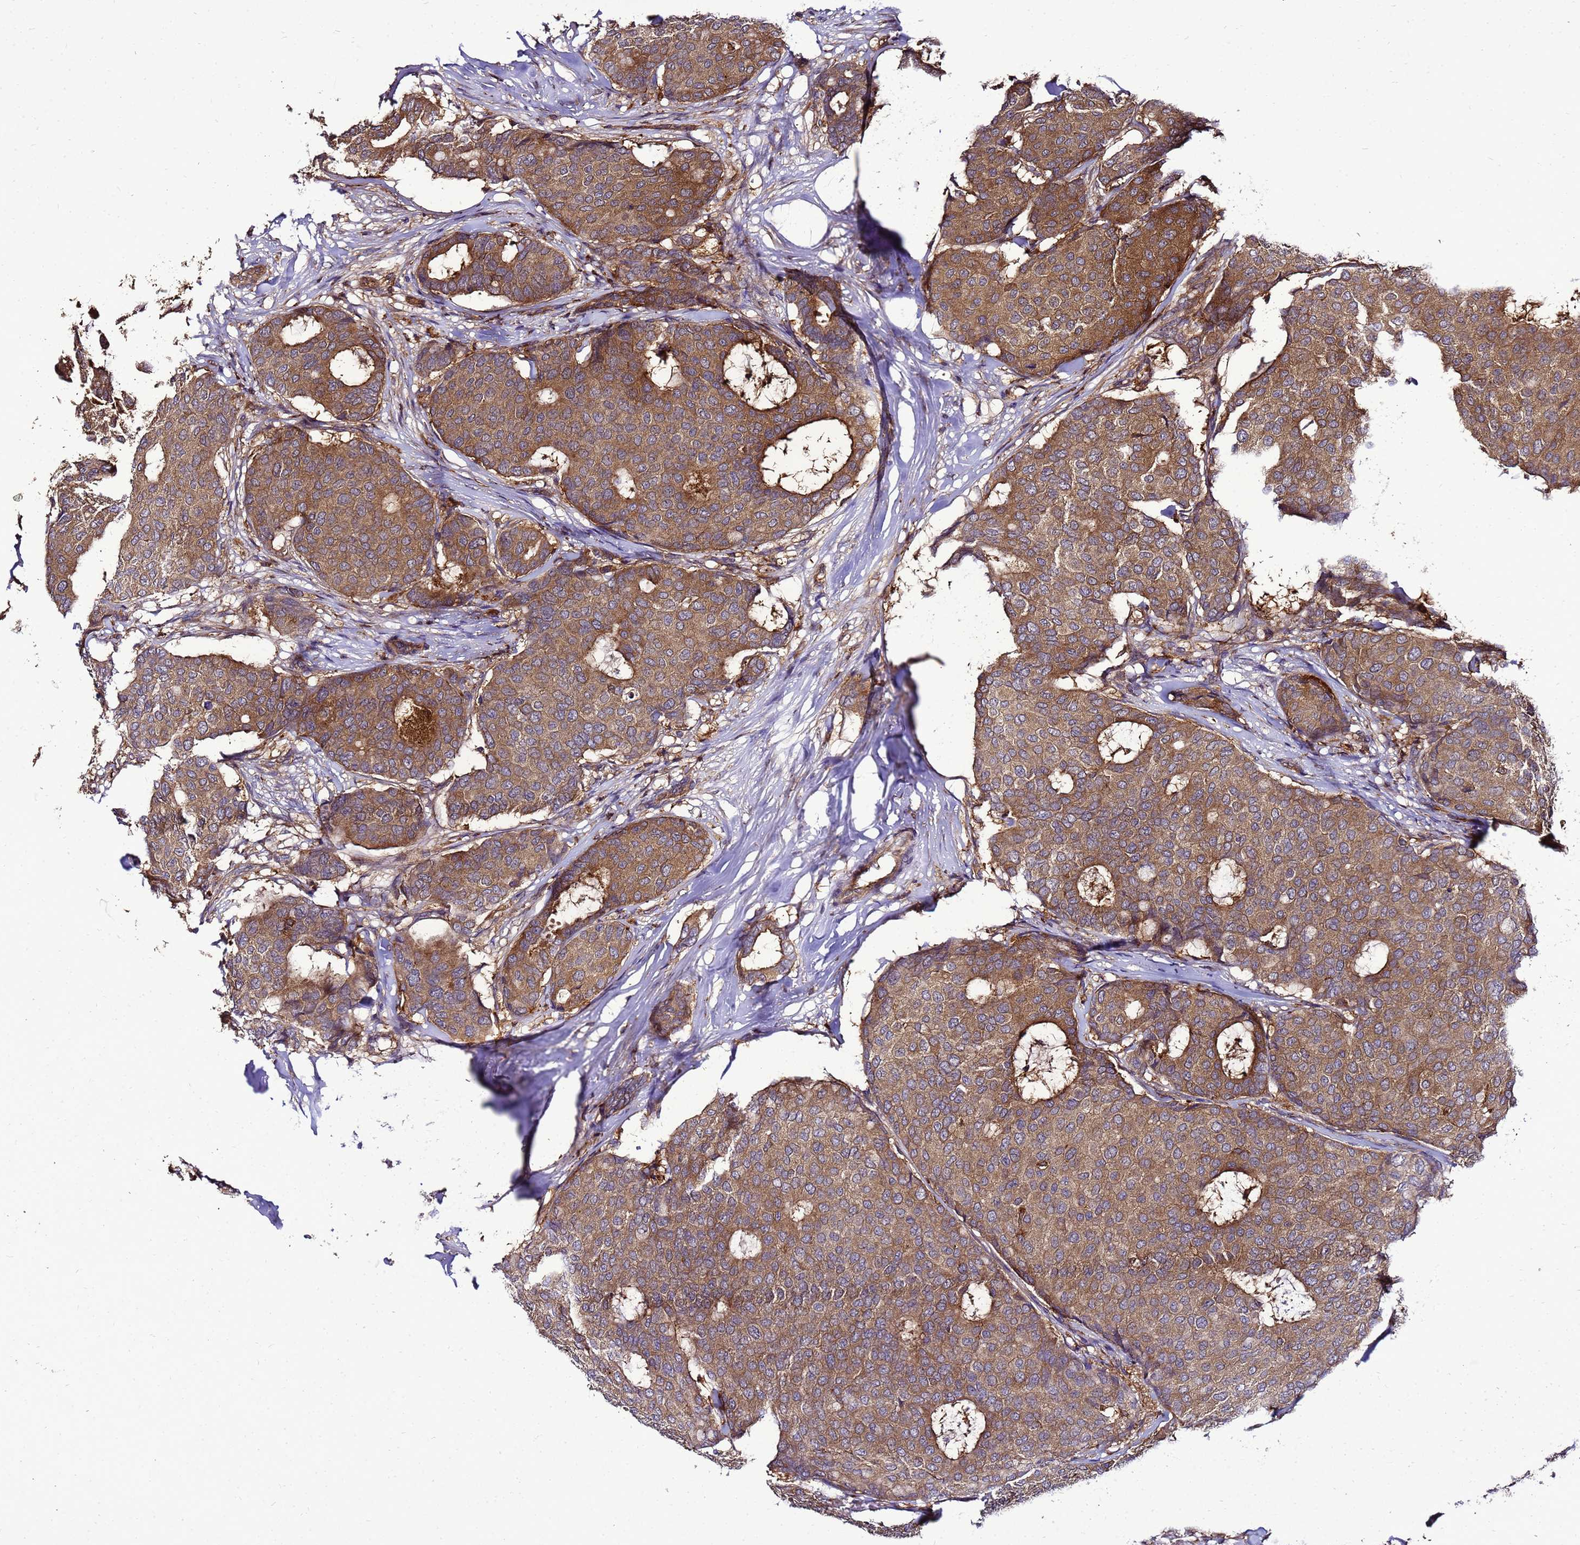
{"staining": {"intensity": "moderate", "quantity": ">75%", "location": "cytoplasmic/membranous"}, "tissue": "breast cancer", "cell_type": "Tumor cells", "image_type": "cancer", "snomed": [{"axis": "morphology", "description": "Duct carcinoma"}, {"axis": "topography", "description": "Breast"}], "caption": "Immunohistochemistry photomicrograph of breast cancer stained for a protein (brown), which displays medium levels of moderate cytoplasmic/membranous expression in about >75% of tumor cells.", "gene": "TRABD", "patient": {"sex": "female", "age": 75}}